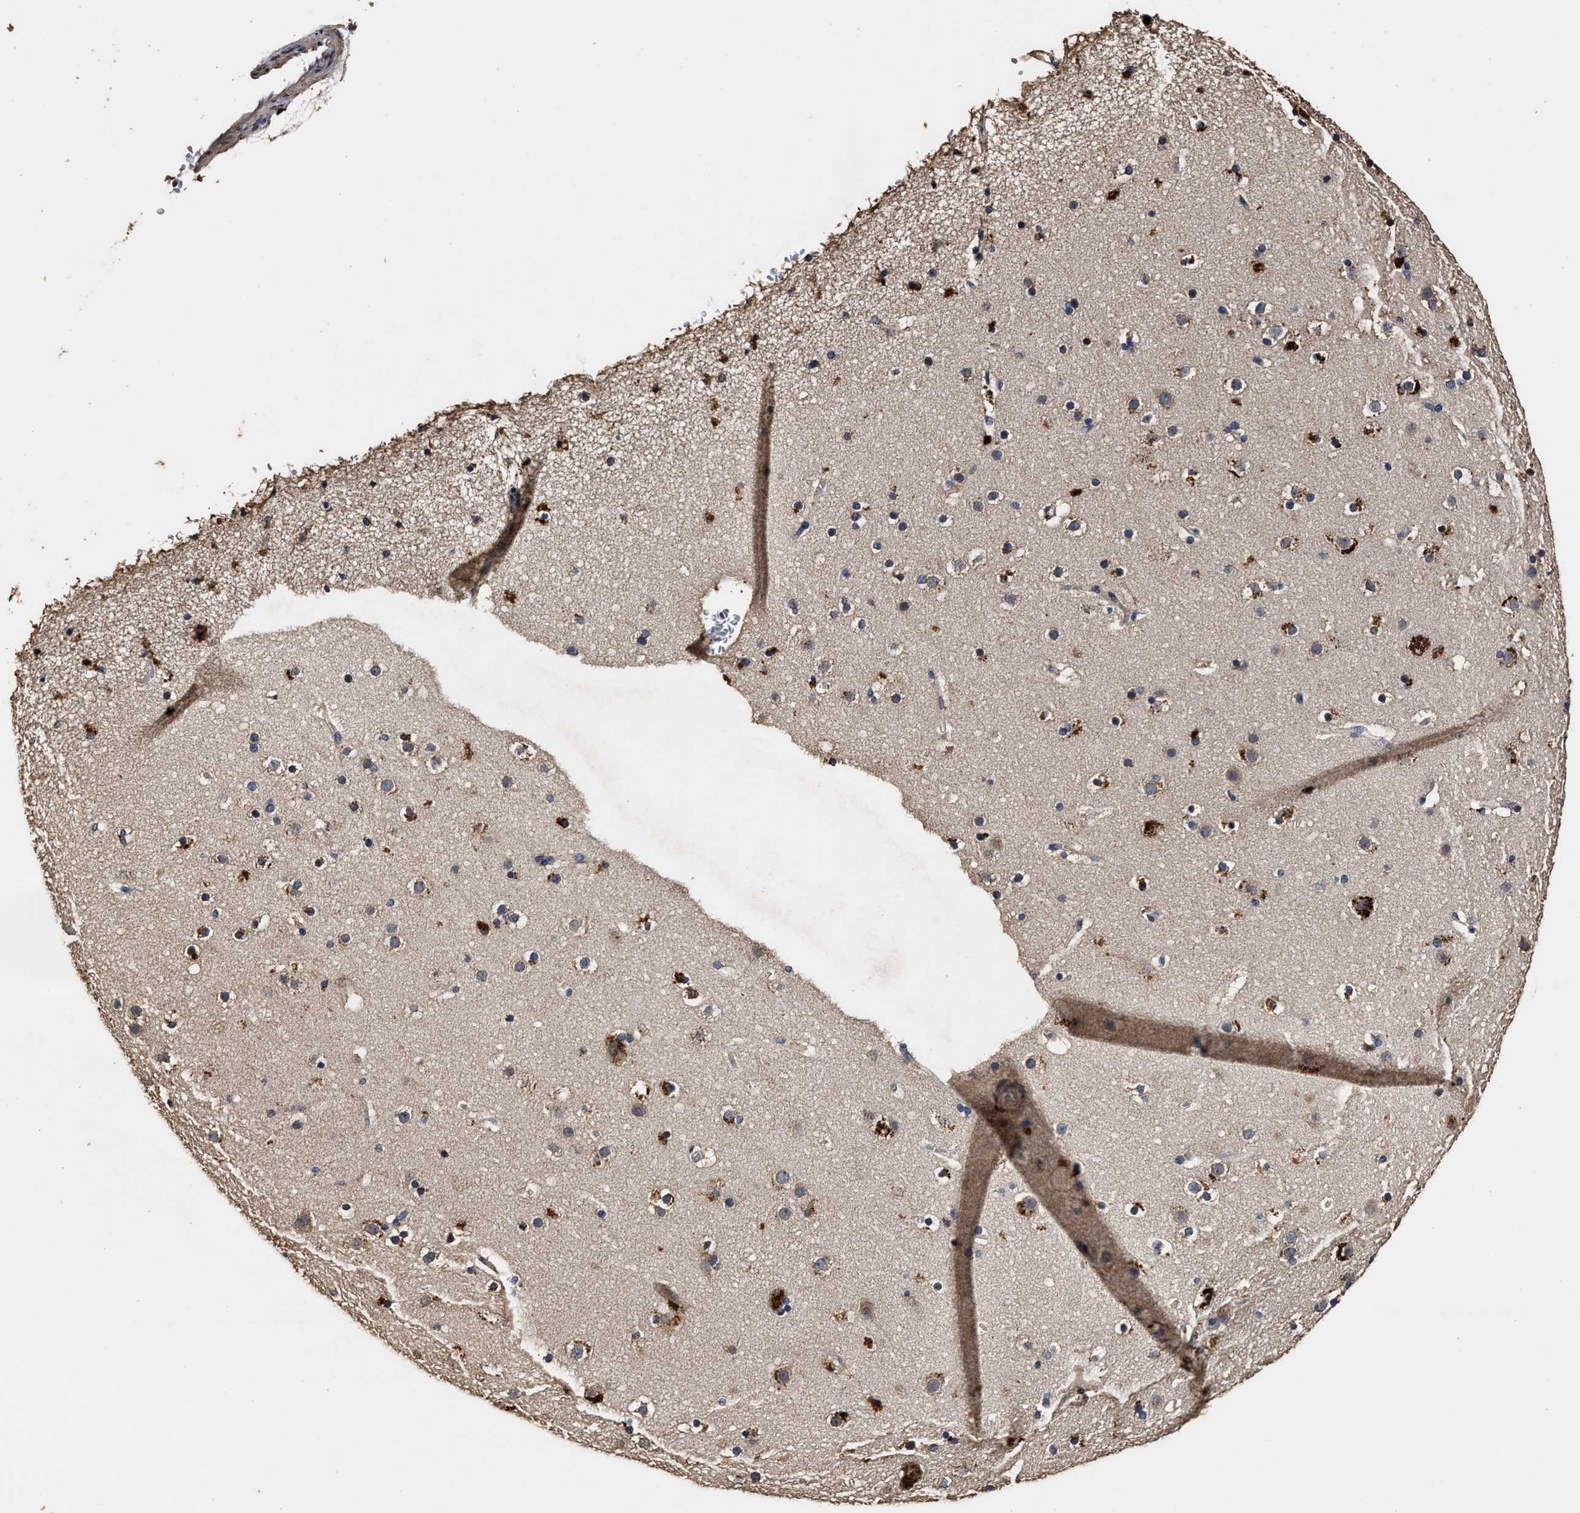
{"staining": {"intensity": "negative", "quantity": "none", "location": "none"}, "tissue": "cerebral cortex", "cell_type": "Endothelial cells", "image_type": "normal", "snomed": [{"axis": "morphology", "description": "Normal tissue, NOS"}, {"axis": "topography", "description": "Cerebral cortex"}], "caption": "Cerebral cortex stained for a protein using immunohistochemistry shows no staining endothelial cells.", "gene": "PPM1K", "patient": {"sex": "male", "age": 57}}